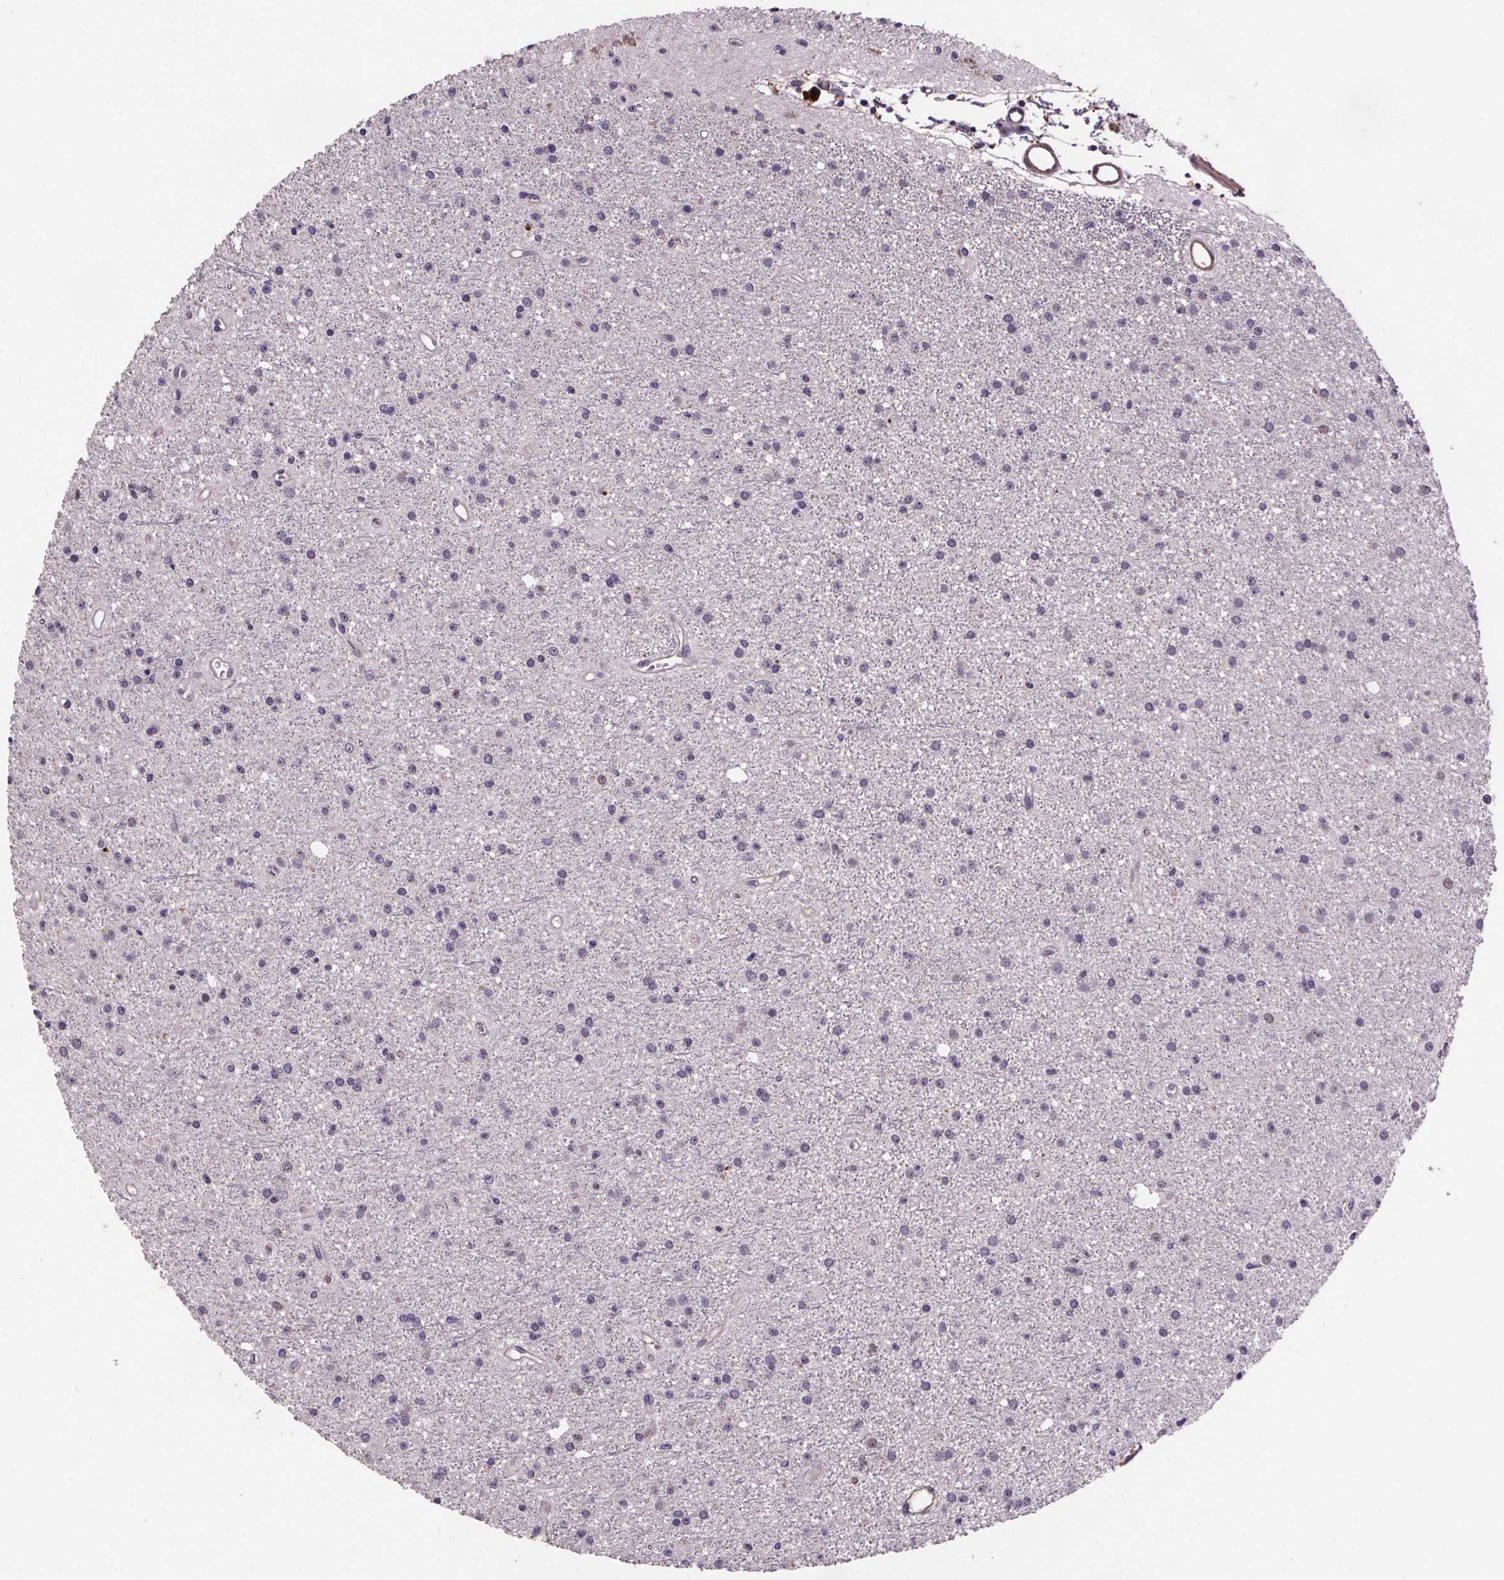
{"staining": {"intensity": "negative", "quantity": "none", "location": "none"}, "tissue": "glioma", "cell_type": "Tumor cells", "image_type": "cancer", "snomed": [{"axis": "morphology", "description": "Glioma, malignant, Low grade"}, {"axis": "topography", "description": "Brain"}], "caption": "A histopathology image of human glioma is negative for staining in tumor cells. (Brightfield microscopy of DAB (3,3'-diaminobenzidine) immunohistochemistry at high magnification).", "gene": "CLN3", "patient": {"sex": "male", "age": 27}}